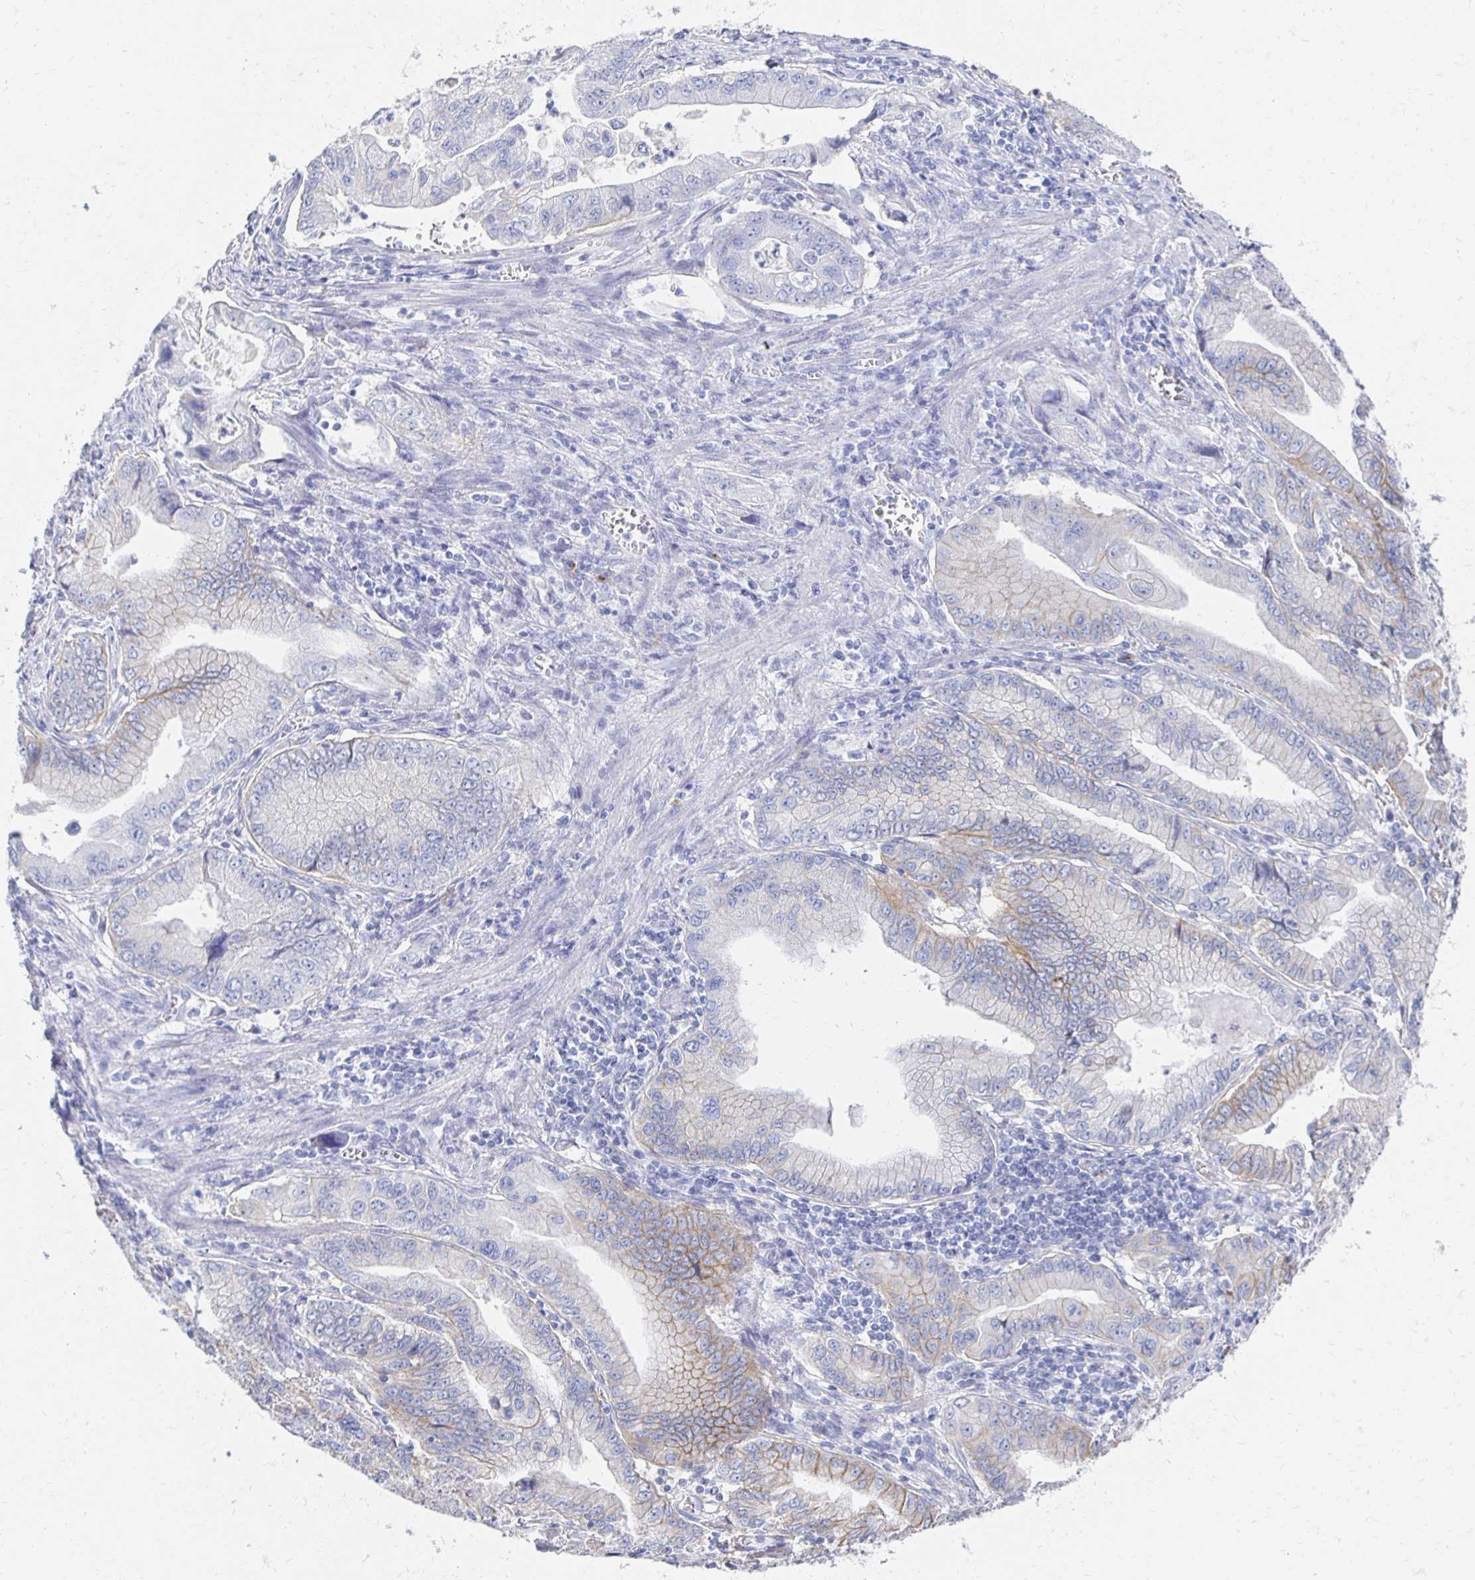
{"staining": {"intensity": "weak", "quantity": "<25%", "location": "cytoplasmic/membranous"}, "tissue": "stomach cancer", "cell_type": "Tumor cells", "image_type": "cancer", "snomed": [{"axis": "morphology", "description": "Adenocarcinoma, NOS"}, {"axis": "topography", "description": "Pancreas"}, {"axis": "topography", "description": "Stomach, upper"}], "caption": "Stomach cancer (adenocarcinoma) was stained to show a protein in brown. There is no significant staining in tumor cells.", "gene": "PRDM7", "patient": {"sex": "male", "age": 77}}